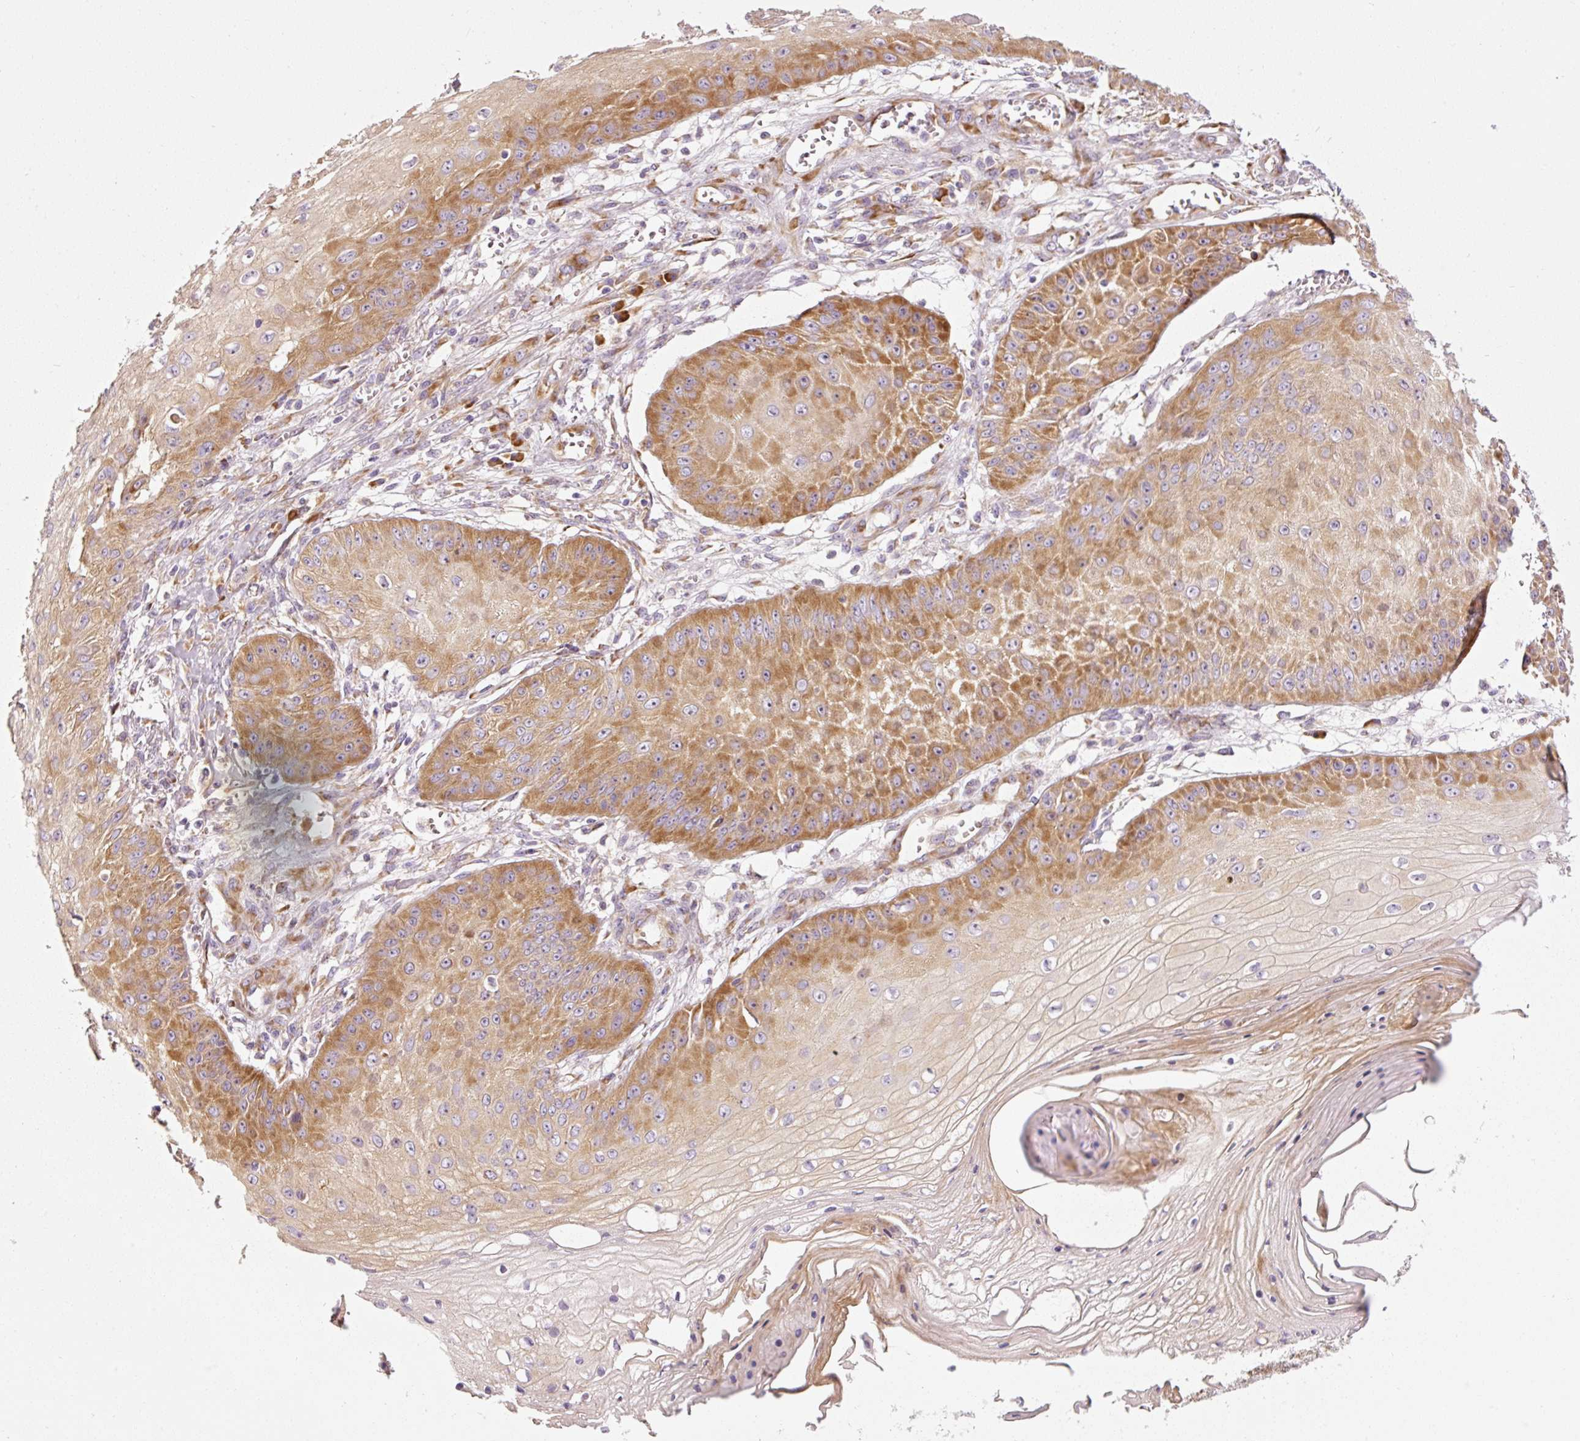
{"staining": {"intensity": "moderate", "quantity": ">75%", "location": "cytoplasmic/membranous"}, "tissue": "skin cancer", "cell_type": "Tumor cells", "image_type": "cancer", "snomed": [{"axis": "morphology", "description": "Squamous cell carcinoma, NOS"}, {"axis": "topography", "description": "Skin"}], "caption": "A brown stain labels moderate cytoplasmic/membranous positivity of a protein in skin cancer (squamous cell carcinoma) tumor cells. (Brightfield microscopy of DAB IHC at high magnification).", "gene": "RPL10A", "patient": {"sex": "male", "age": 70}}